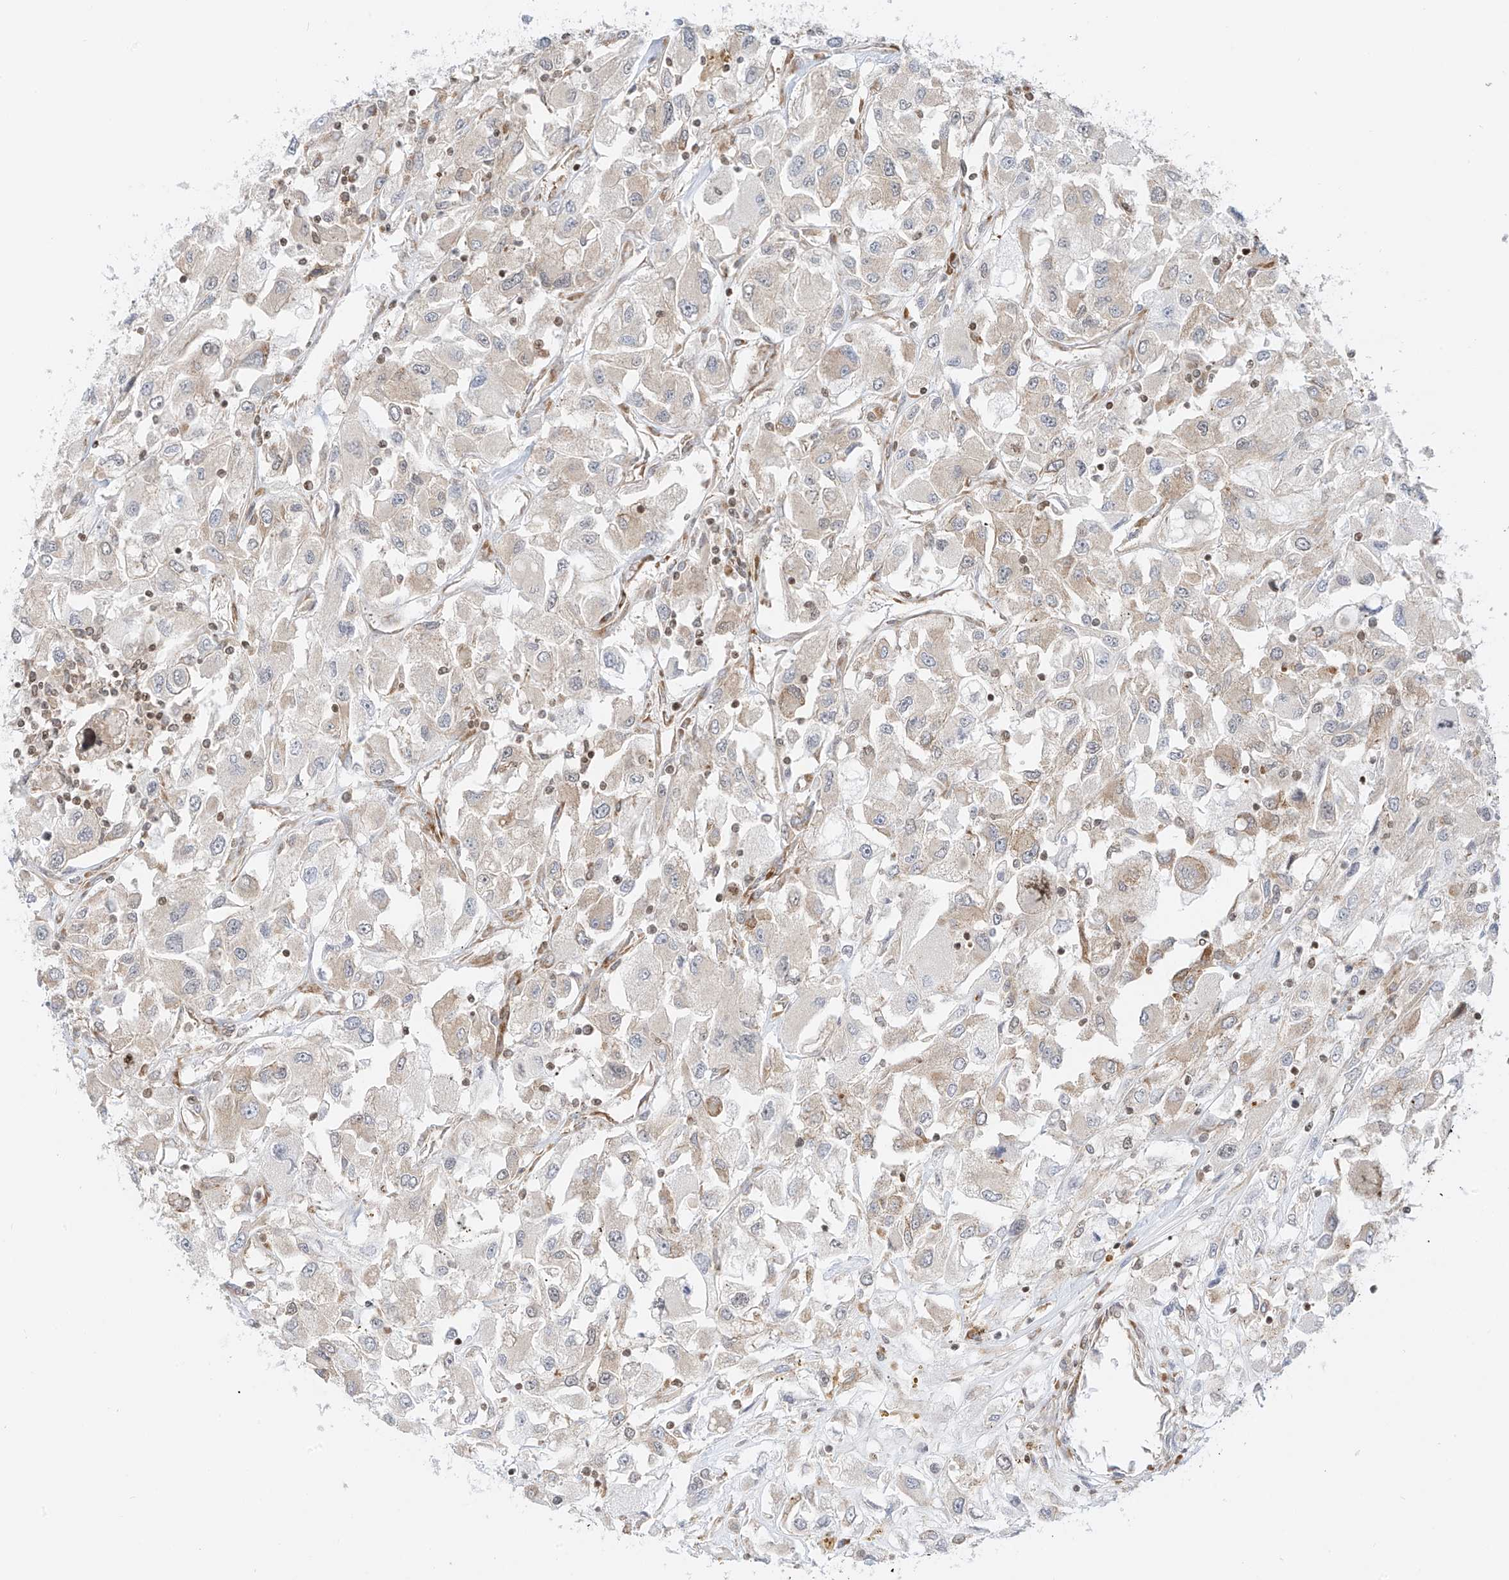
{"staining": {"intensity": "weak", "quantity": "<25%", "location": "cytoplasmic/membranous"}, "tissue": "renal cancer", "cell_type": "Tumor cells", "image_type": "cancer", "snomed": [{"axis": "morphology", "description": "Adenocarcinoma, NOS"}, {"axis": "topography", "description": "Kidney"}], "caption": "Adenocarcinoma (renal) stained for a protein using immunohistochemistry (IHC) demonstrates no expression tumor cells.", "gene": "EDF1", "patient": {"sex": "female", "age": 52}}